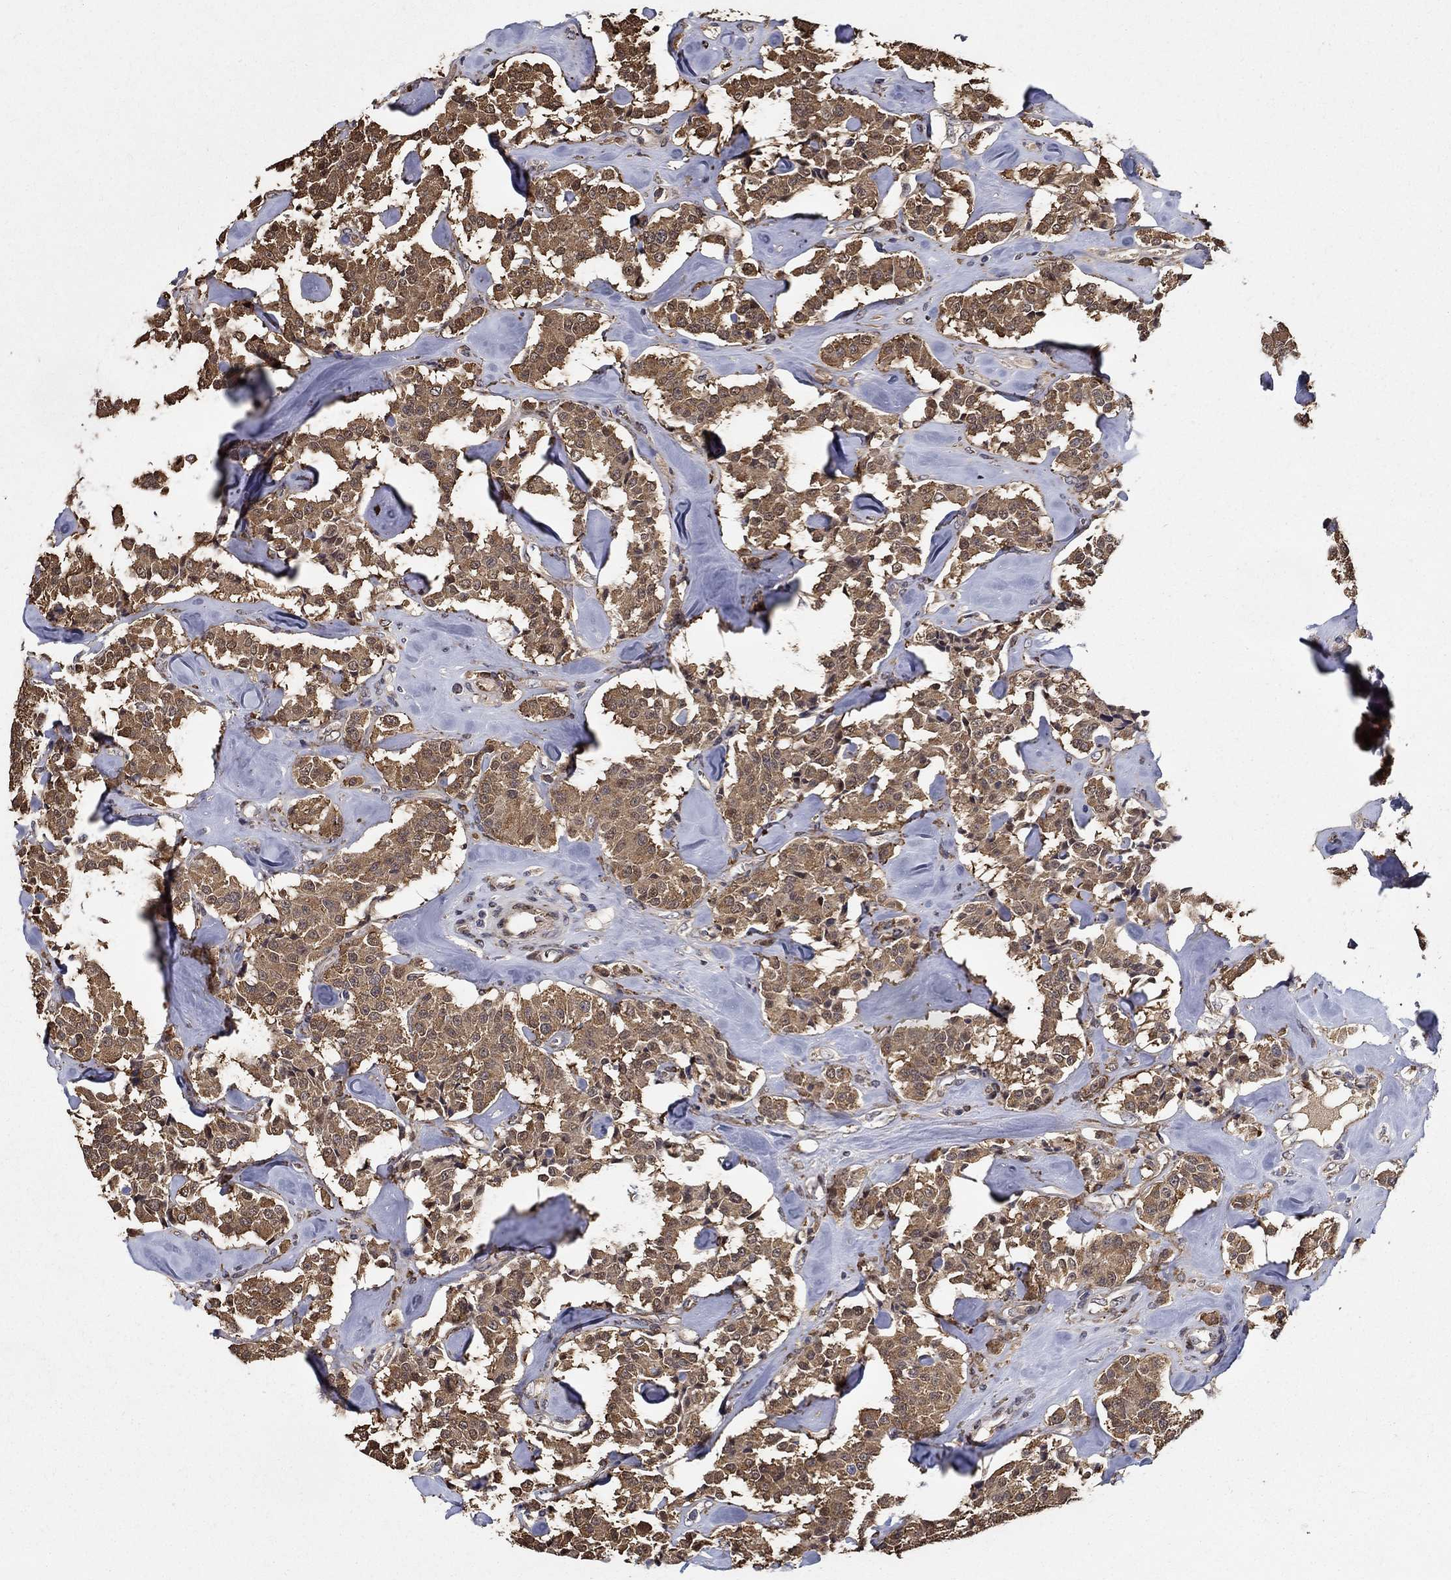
{"staining": {"intensity": "strong", "quantity": "25%-75%", "location": "cytoplasmic/membranous,nuclear"}, "tissue": "carcinoid", "cell_type": "Tumor cells", "image_type": "cancer", "snomed": [{"axis": "morphology", "description": "Carcinoid, malignant, NOS"}, {"axis": "topography", "description": "Pancreas"}], "caption": "The immunohistochemical stain shows strong cytoplasmic/membranous and nuclear expression in tumor cells of malignant carcinoid tissue.", "gene": "ZNF594", "patient": {"sex": "male", "age": 41}}